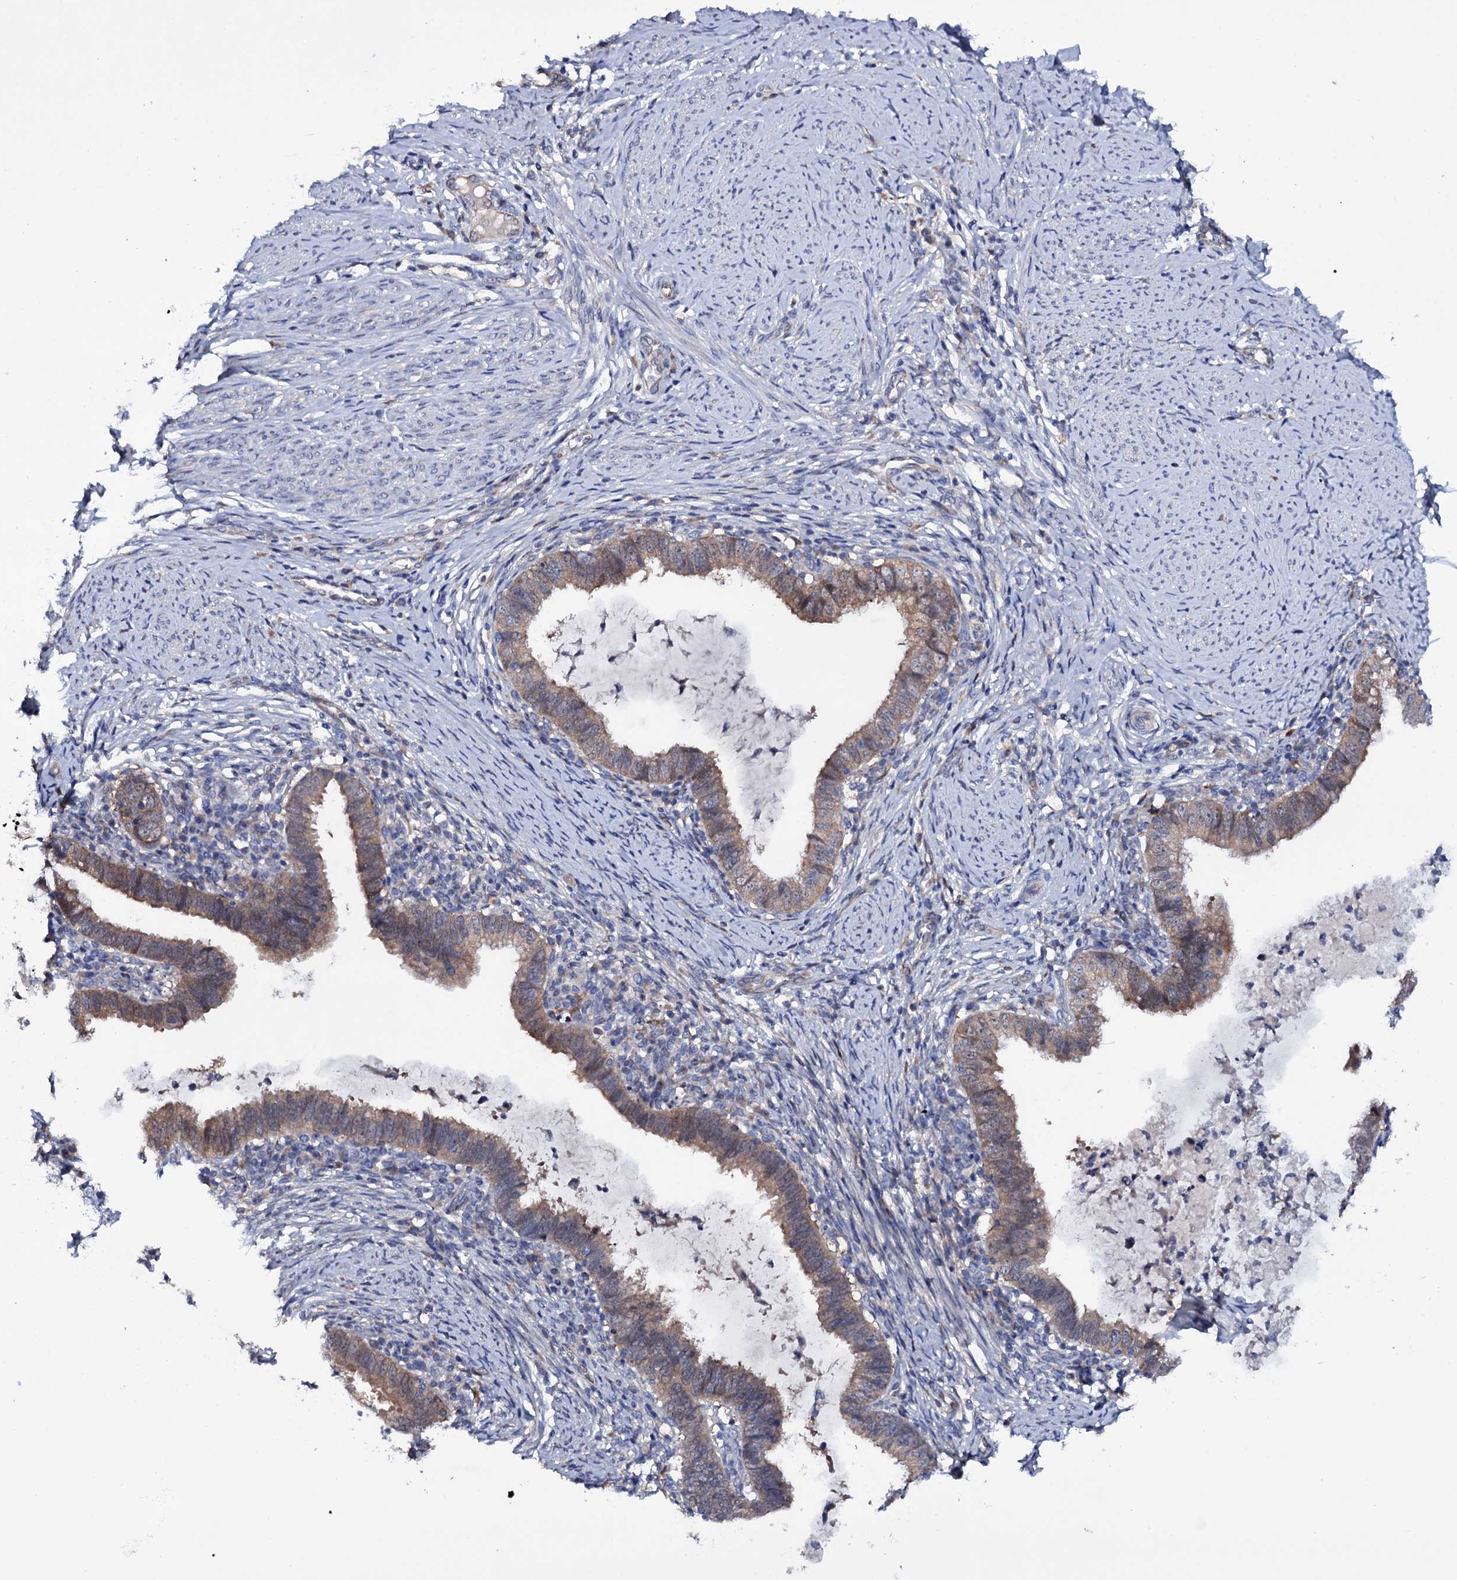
{"staining": {"intensity": "weak", "quantity": ">75%", "location": "cytoplasmic/membranous"}, "tissue": "cervical cancer", "cell_type": "Tumor cells", "image_type": "cancer", "snomed": [{"axis": "morphology", "description": "Adenocarcinoma, NOS"}, {"axis": "topography", "description": "Cervix"}], "caption": "Adenocarcinoma (cervical) tissue shows weak cytoplasmic/membranous positivity in about >75% of tumor cells The protein is stained brown, and the nuclei are stained in blue (DAB (3,3'-diaminobenzidine) IHC with brightfield microscopy, high magnification).", "gene": "BCL2L14", "patient": {"sex": "female", "age": 36}}